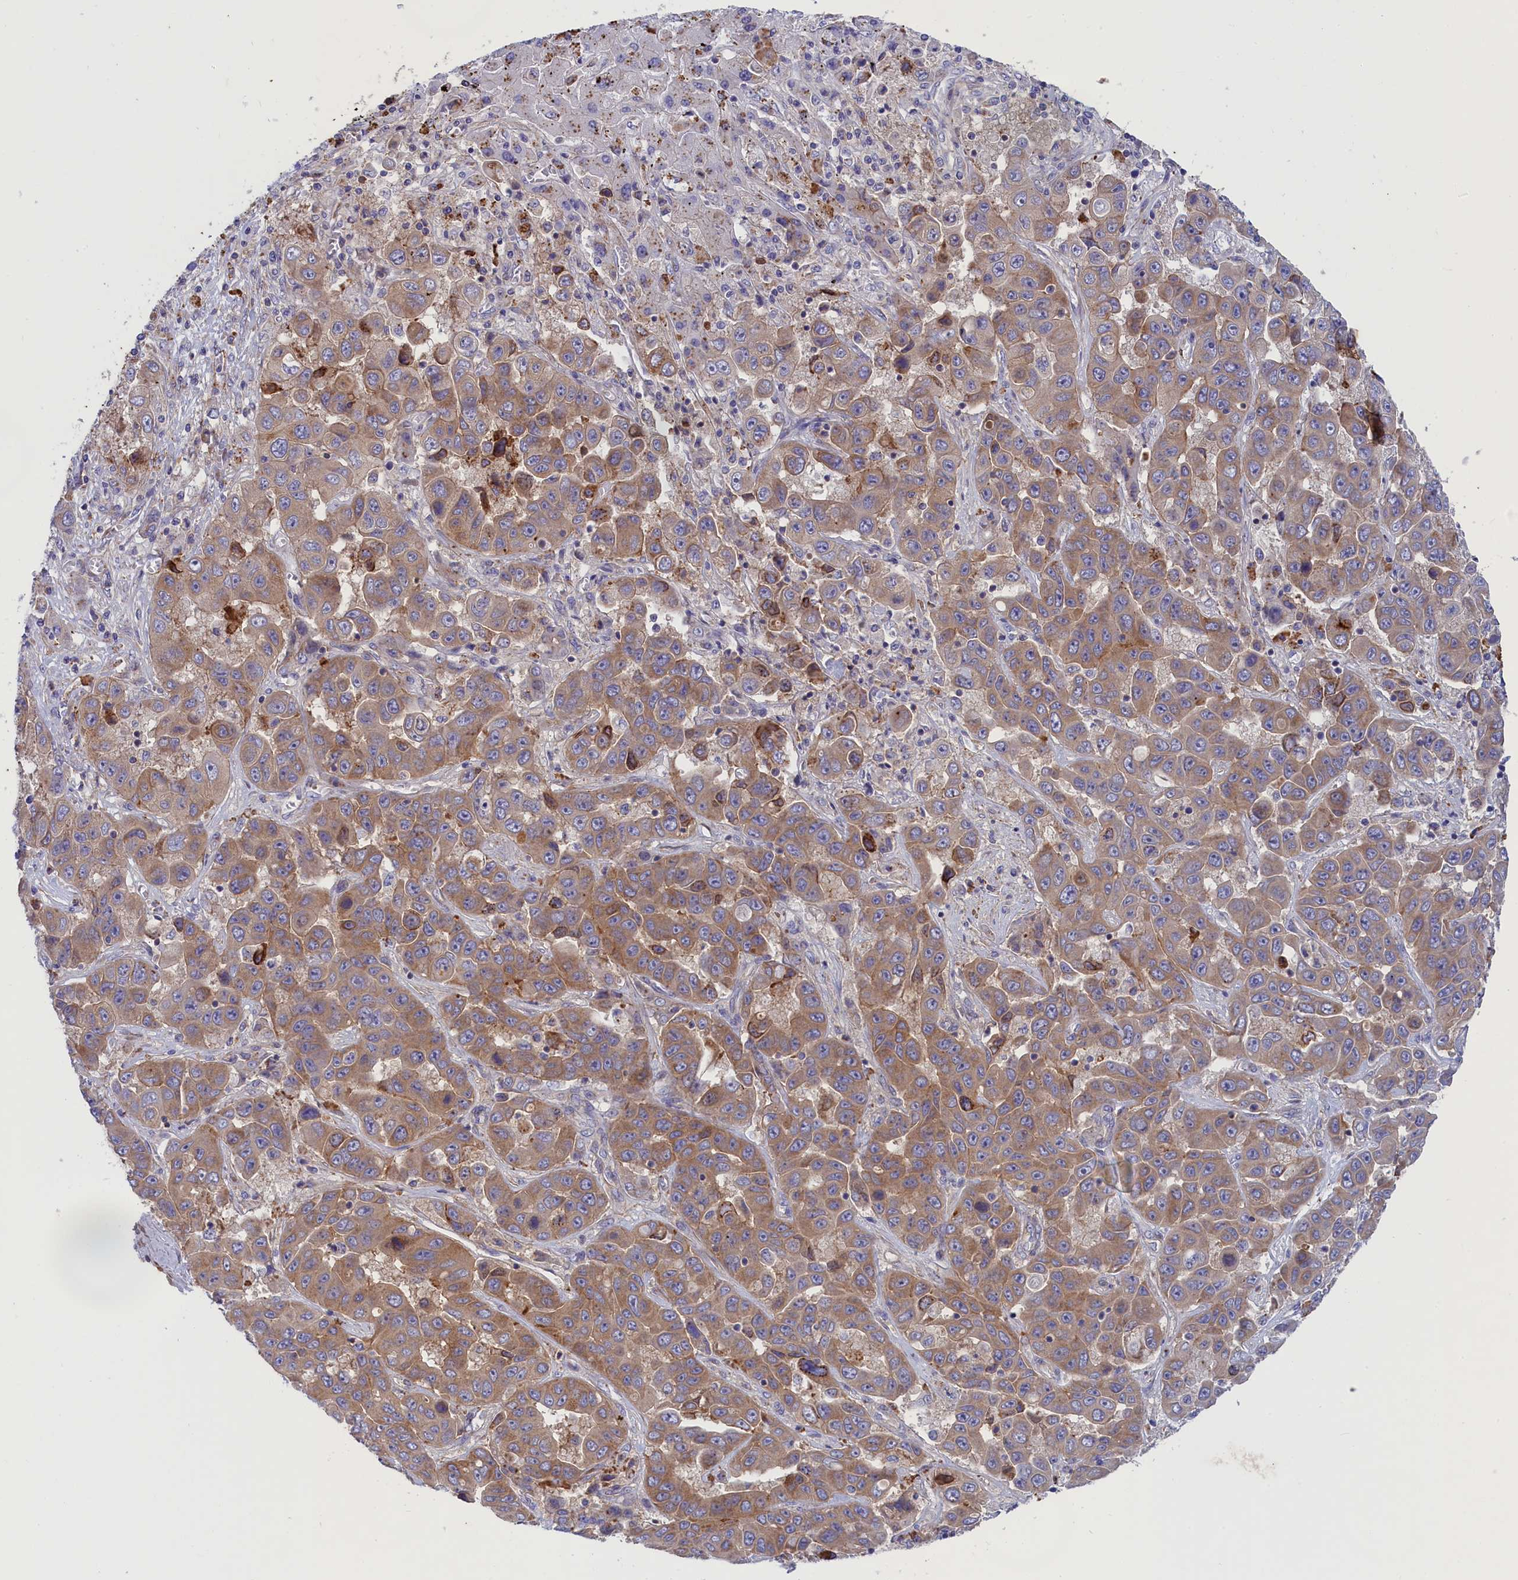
{"staining": {"intensity": "moderate", "quantity": ">75%", "location": "cytoplasmic/membranous"}, "tissue": "liver cancer", "cell_type": "Tumor cells", "image_type": "cancer", "snomed": [{"axis": "morphology", "description": "Cholangiocarcinoma"}, {"axis": "topography", "description": "Liver"}], "caption": "Protein expression analysis of human liver cancer reveals moderate cytoplasmic/membranous staining in about >75% of tumor cells.", "gene": "SCAMP4", "patient": {"sex": "female", "age": 52}}